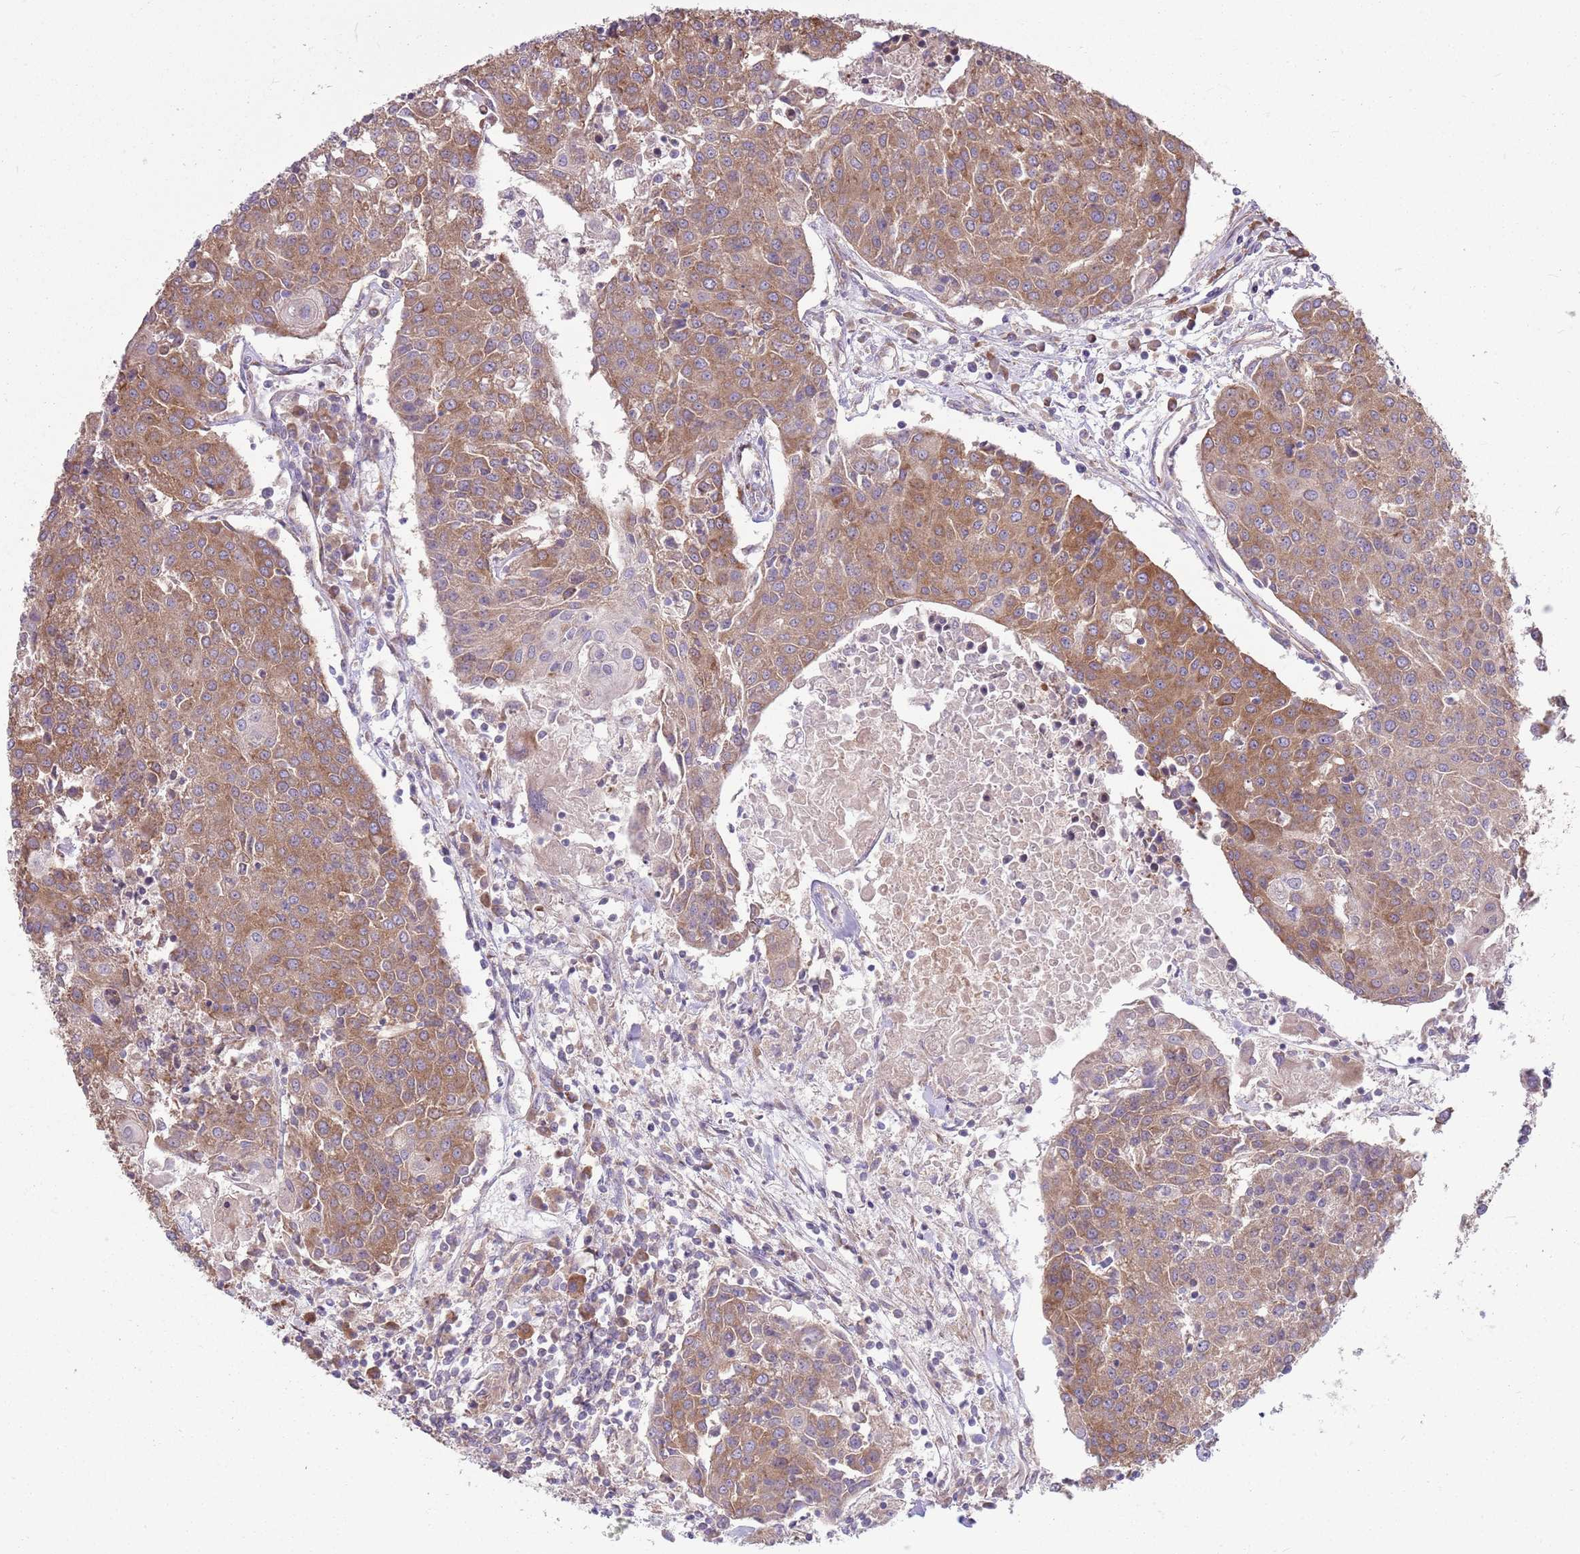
{"staining": {"intensity": "moderate", "quantity": ">75%", "location": "cytoplasmic/membranous"}, "tissue": "urothelial cancer", "cell_type": "Tumor cells", "image_type": "cancer", "snomed": [{"axis": "morphology", "description": "Urothelial carcinoma, High grade"}, {"axis": "topography", "description": "Urinary bladder"}], "caption": "Urothelial cancer stained with DAB immunohistochemistry demonstrates medium levels of moderate cytoplasmic/membranous positivity in approximately >75% of tumor cells.", "gene": "PPP1R27", "patient": {"sex": "female", "age": 85}}